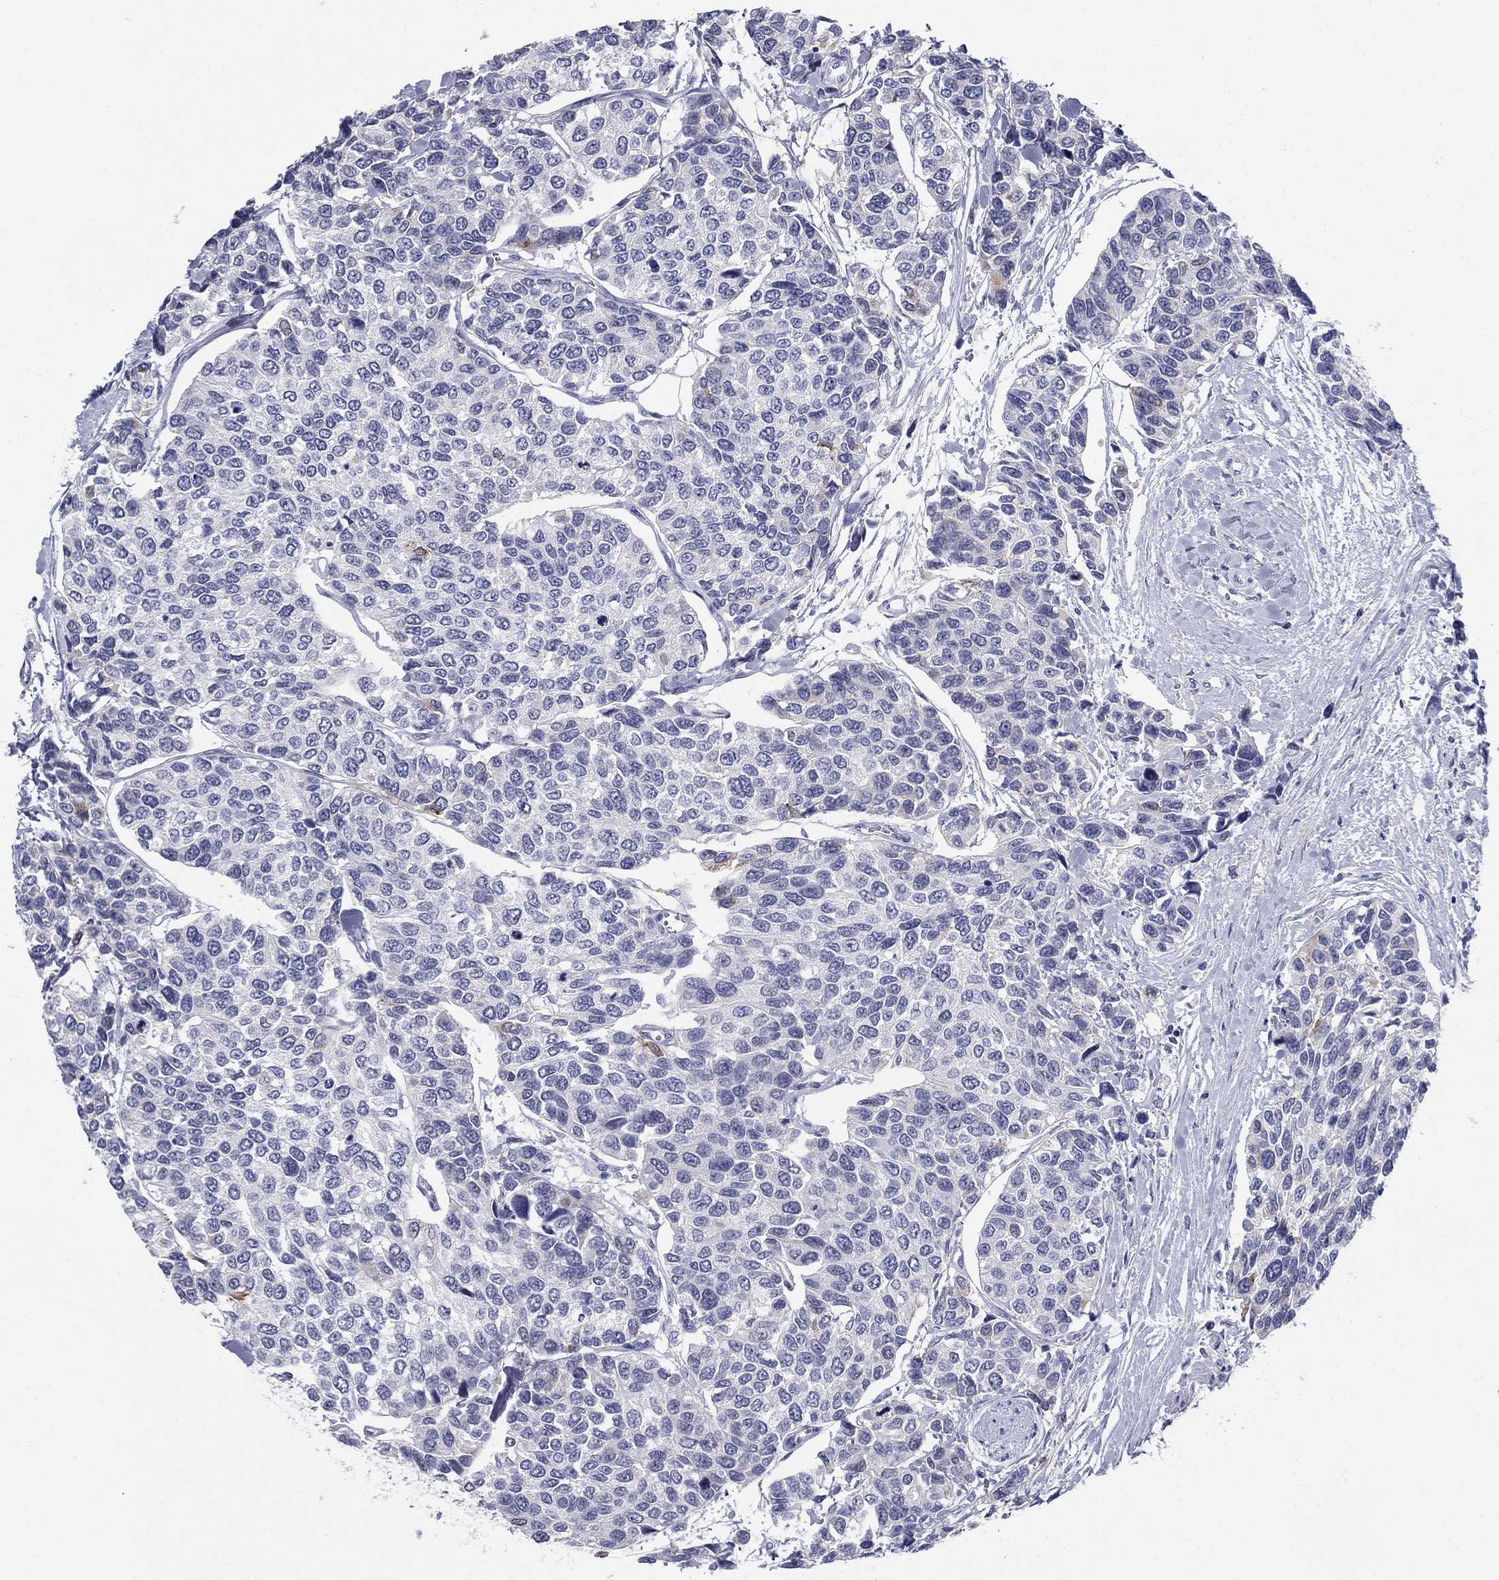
{"staining": {"intensity": "moderate", "quantity": "<25%", "location": "cytoplasmic/membranous"}, "tissue": "urothelial cancer", "cell_type": "Tumor cells", "image_type": "cancer", "snomed": [{"axis": "morphology", "description": "Urothelial carcinoma, High grade"}, {"axis": "topography", "description": "Urinary bladder"}], "caption": "IHC of human urothelial cancer shows low levels of moderate cytoplasmic/membranous expression in about <25% of tumor cells. (Stains: DAB (3,3'-diaminobenzidine) in brown, nuclei in blue, Microscopy: brightfield microscopy at high magnification).", "gene": "C4orf19", "patient": {"sex": "male", "age": 77}}